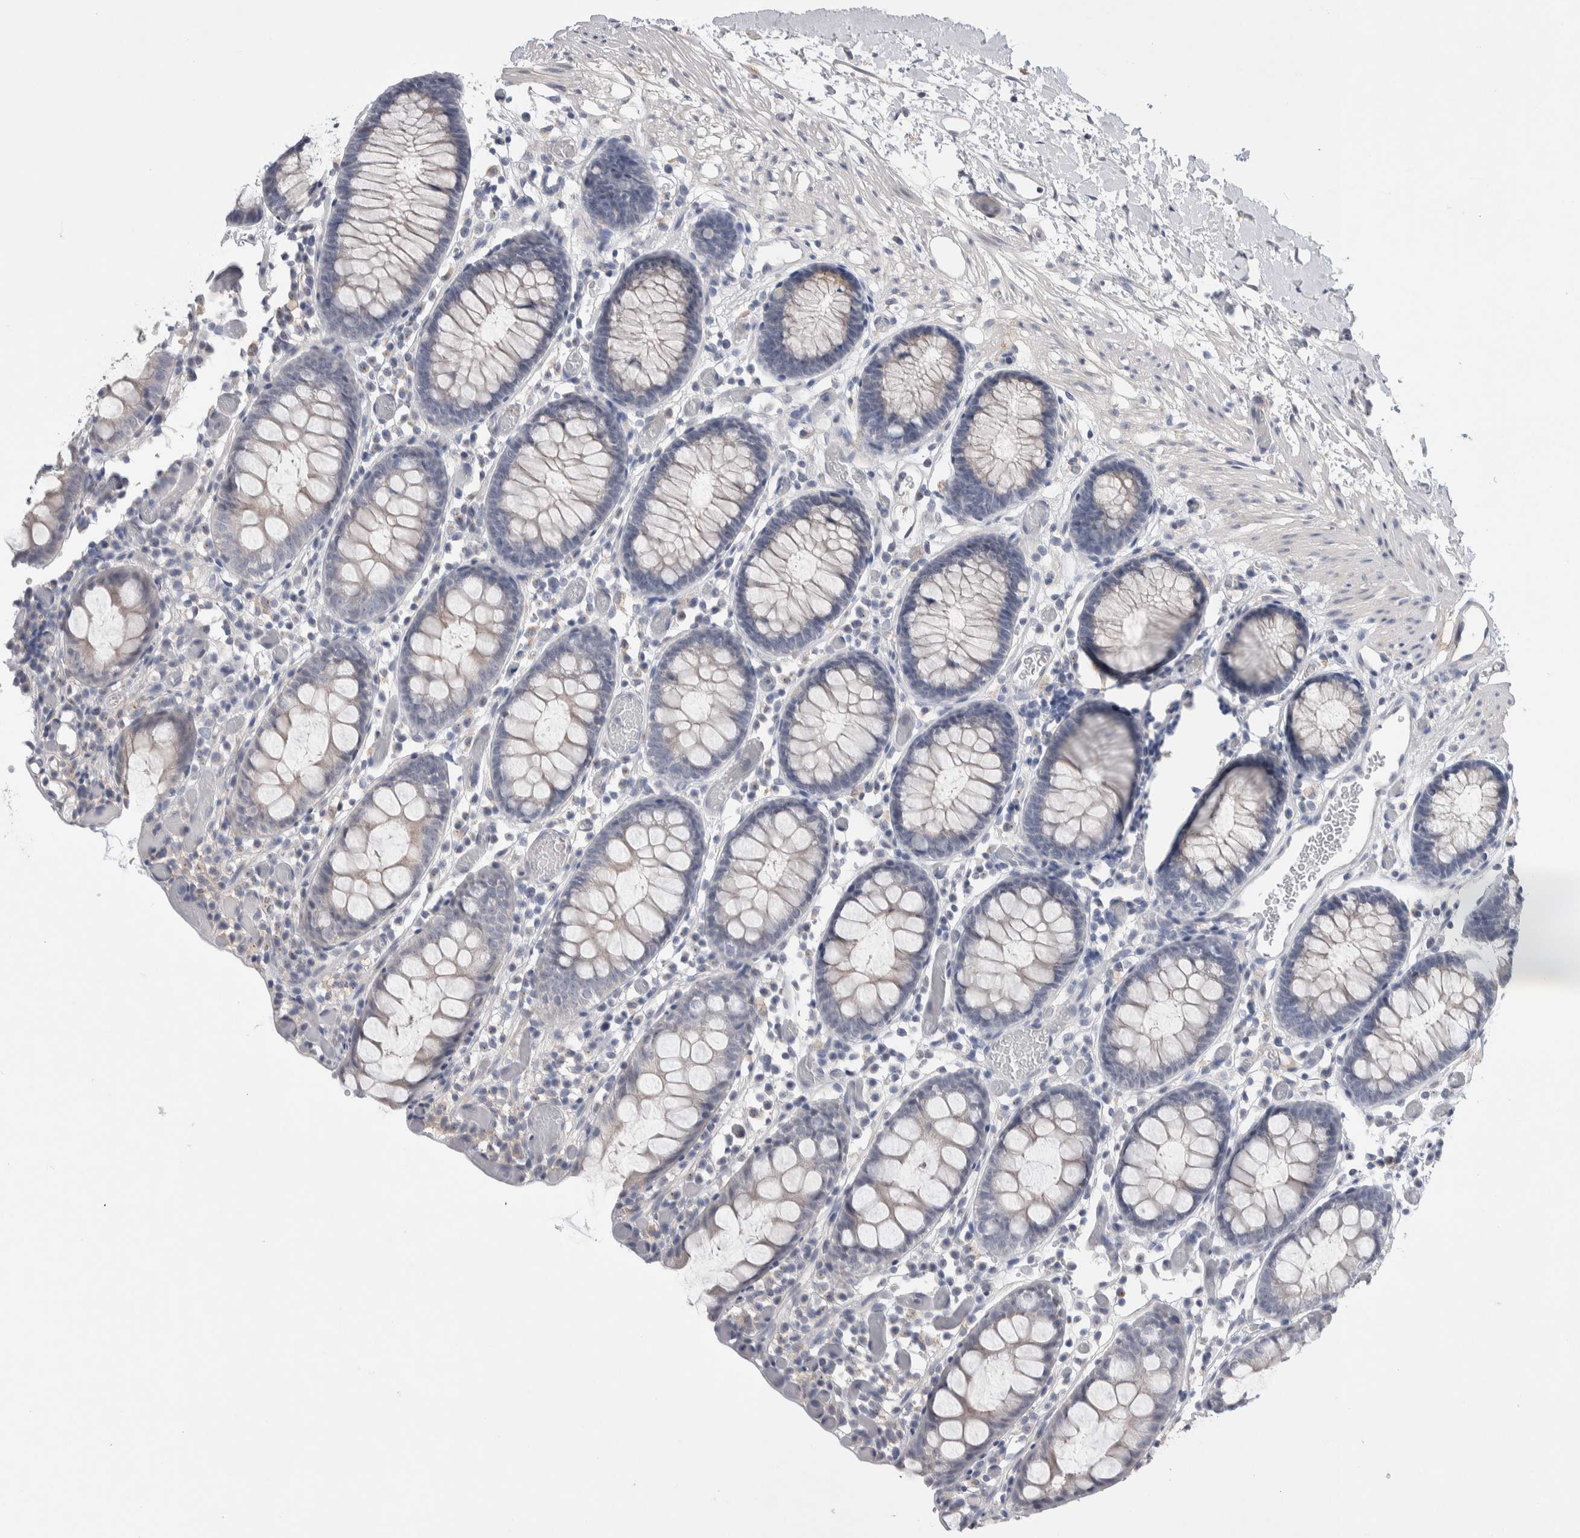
{"staining": {"intensity": "negative", "quantity": "none", "location": "none"}, "tissue": "colon", "cell_type": "Endothelial cells", "image_type": "normal", "snomed": [{"axis": "morphology", "description": "Normal tissue, NOS"}, {"axis": "topography", "description": "Colon"}], "caption": "The immunohistochemistry micrograph has no significant positivity in endothelial cells of colon.", "gene": "CEP131", "patient": {"sex": "male", "age": 14}}